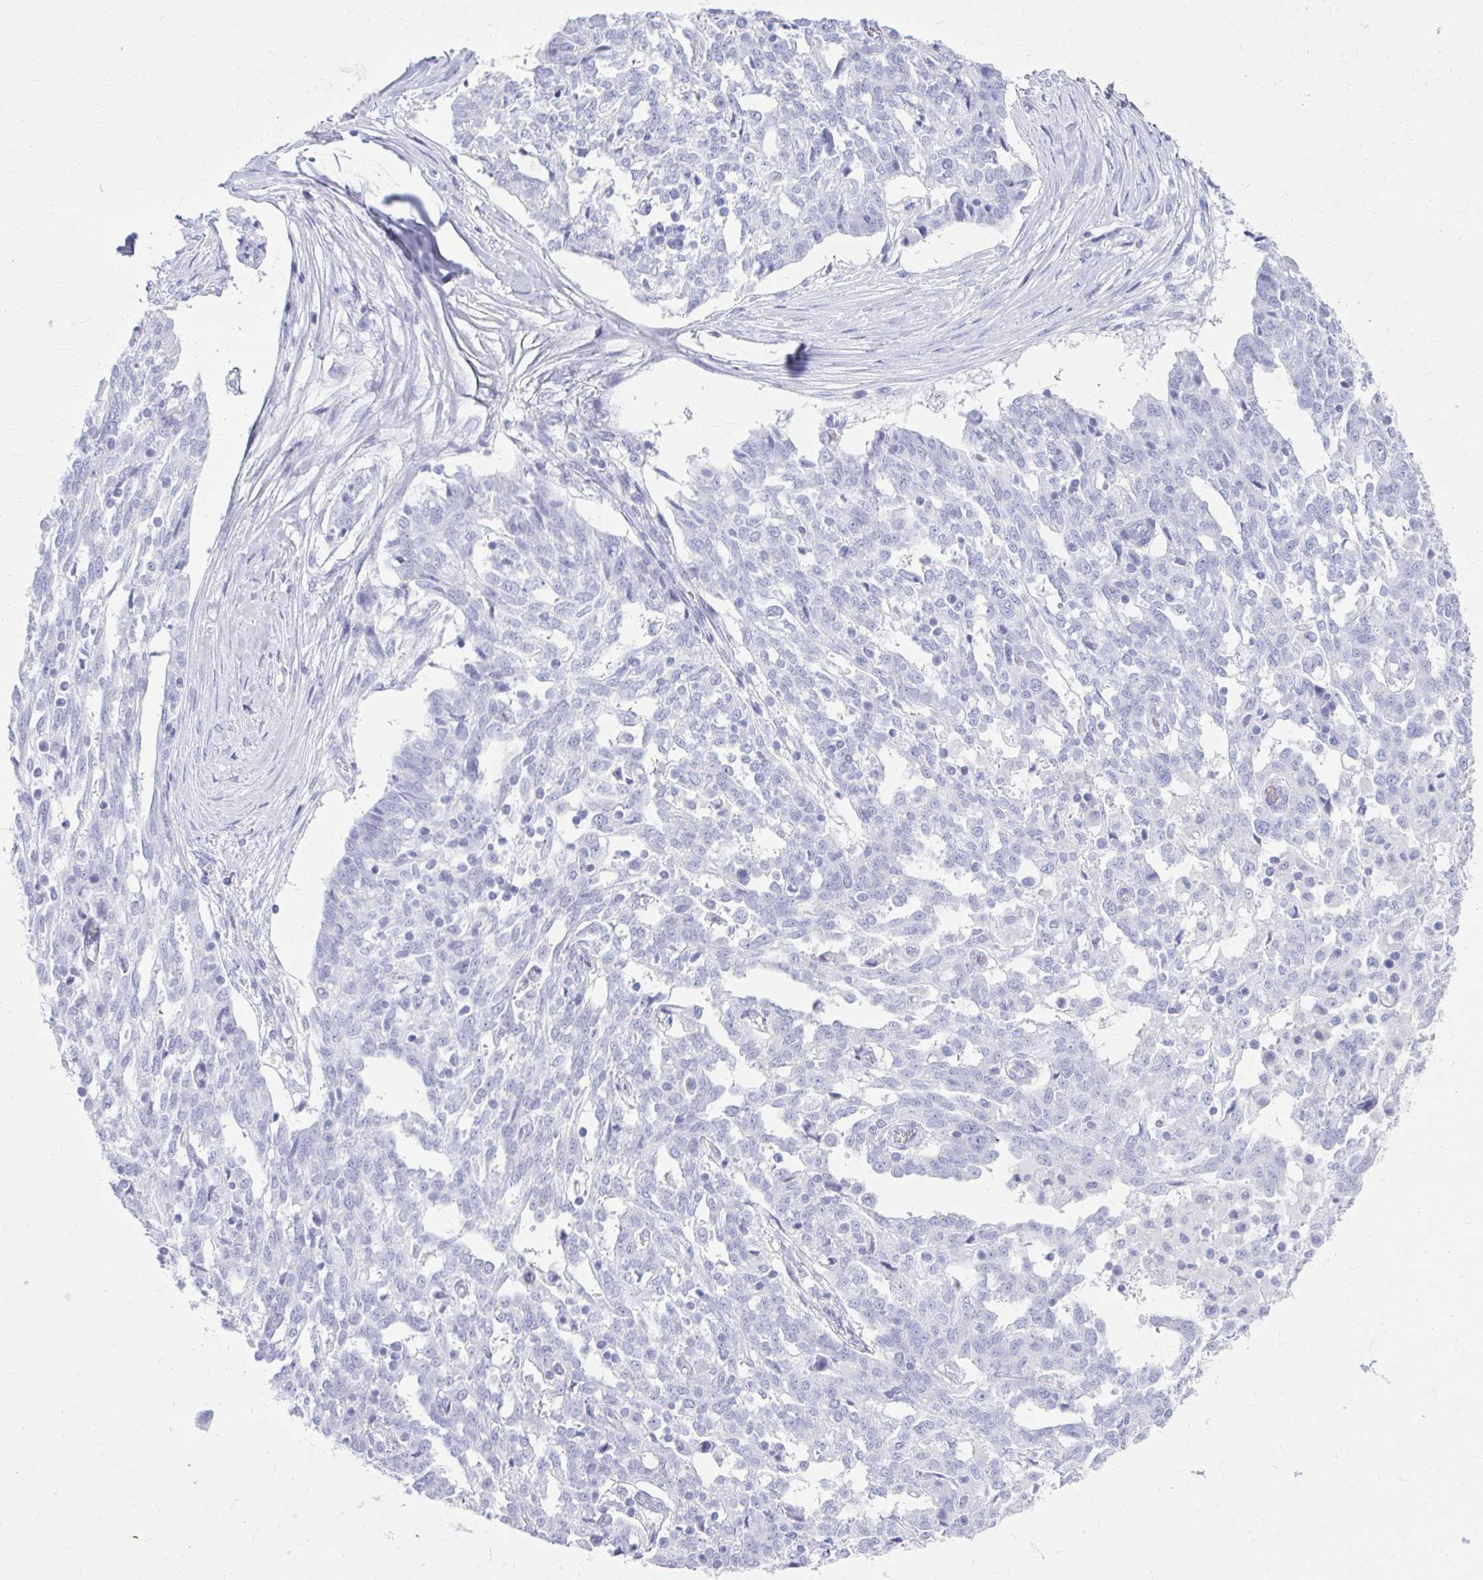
{"staining": {"intensity": "negative", "quantity": "none", "location": "none"}, "tissue": "ovarian cancer", "cell_type": "Tumor cells", "image_type": "cancer", "snomed": [{"axis": "morphology", "description": "Cystadenocarcinoma, serous, NOS"}, {"axis": "topography", "description": "Ovary"}], "caption": "IHC of ovarian cancer demonstrates no staining in tumor cells.", "gene": "ATP4B", "patient": {"sex": "female", "age": 67}}